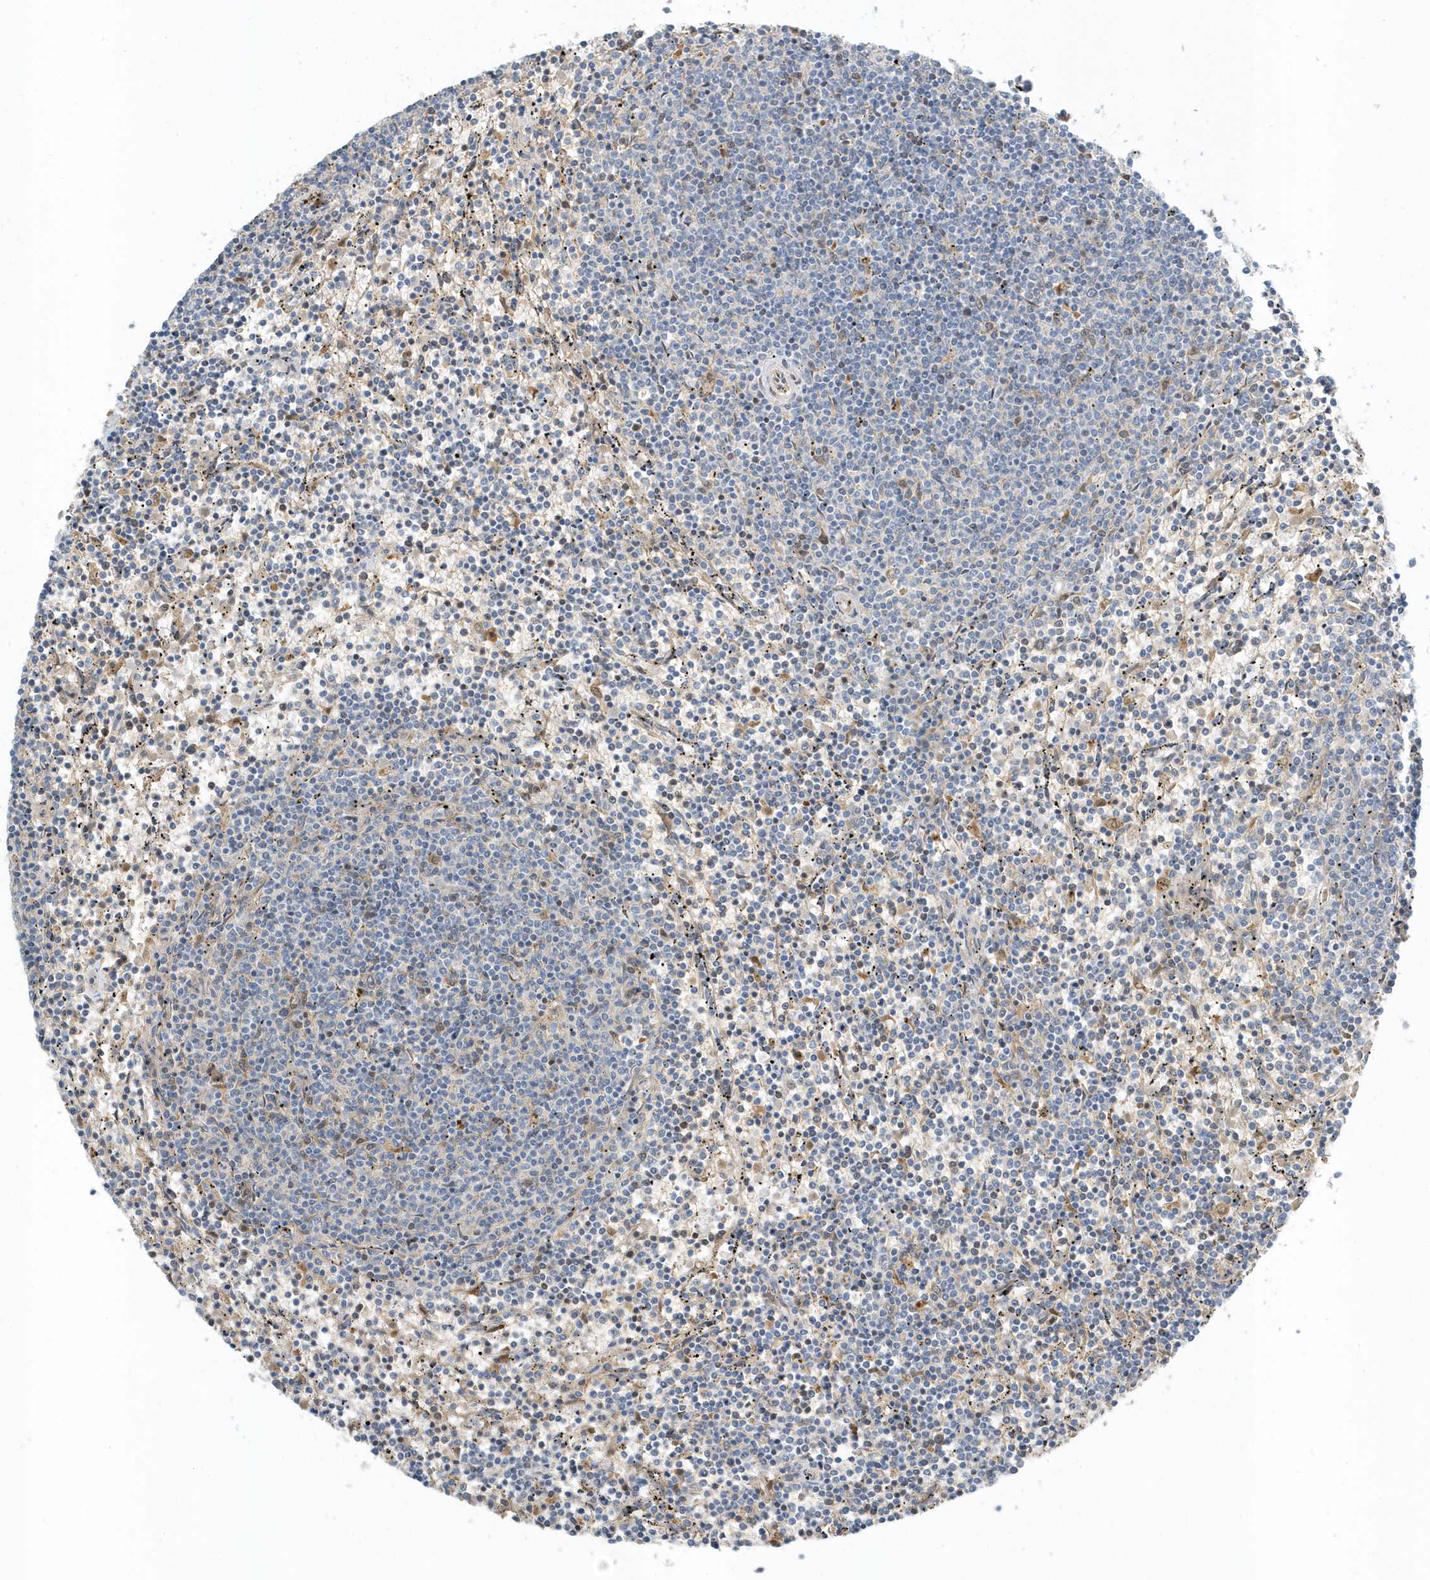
{"staining": {"intensity": "negative", "quantity": "none", "location": "none"}, "tissue": "lymphoma", "cell_type": "Tumor cells", "image_type": "cancer", "snomed": [{"axis": "morphology", "description": "Malignant lymphoma, non-Hodgkin's type, Low grade"}, {"axis": "topography", "description": "Spleen"}], "caption": "IHC micrograph of malignant lymphoma, non-Hodgkin's type (low-grade) stained for a protein (brown), which exhibits no positivity in tumor cells. (DAB (3,3'-diaminobenzidine) IHC, high magnification).", "gene": "USP53", "patient": {"sex": "female", "age": 50}}